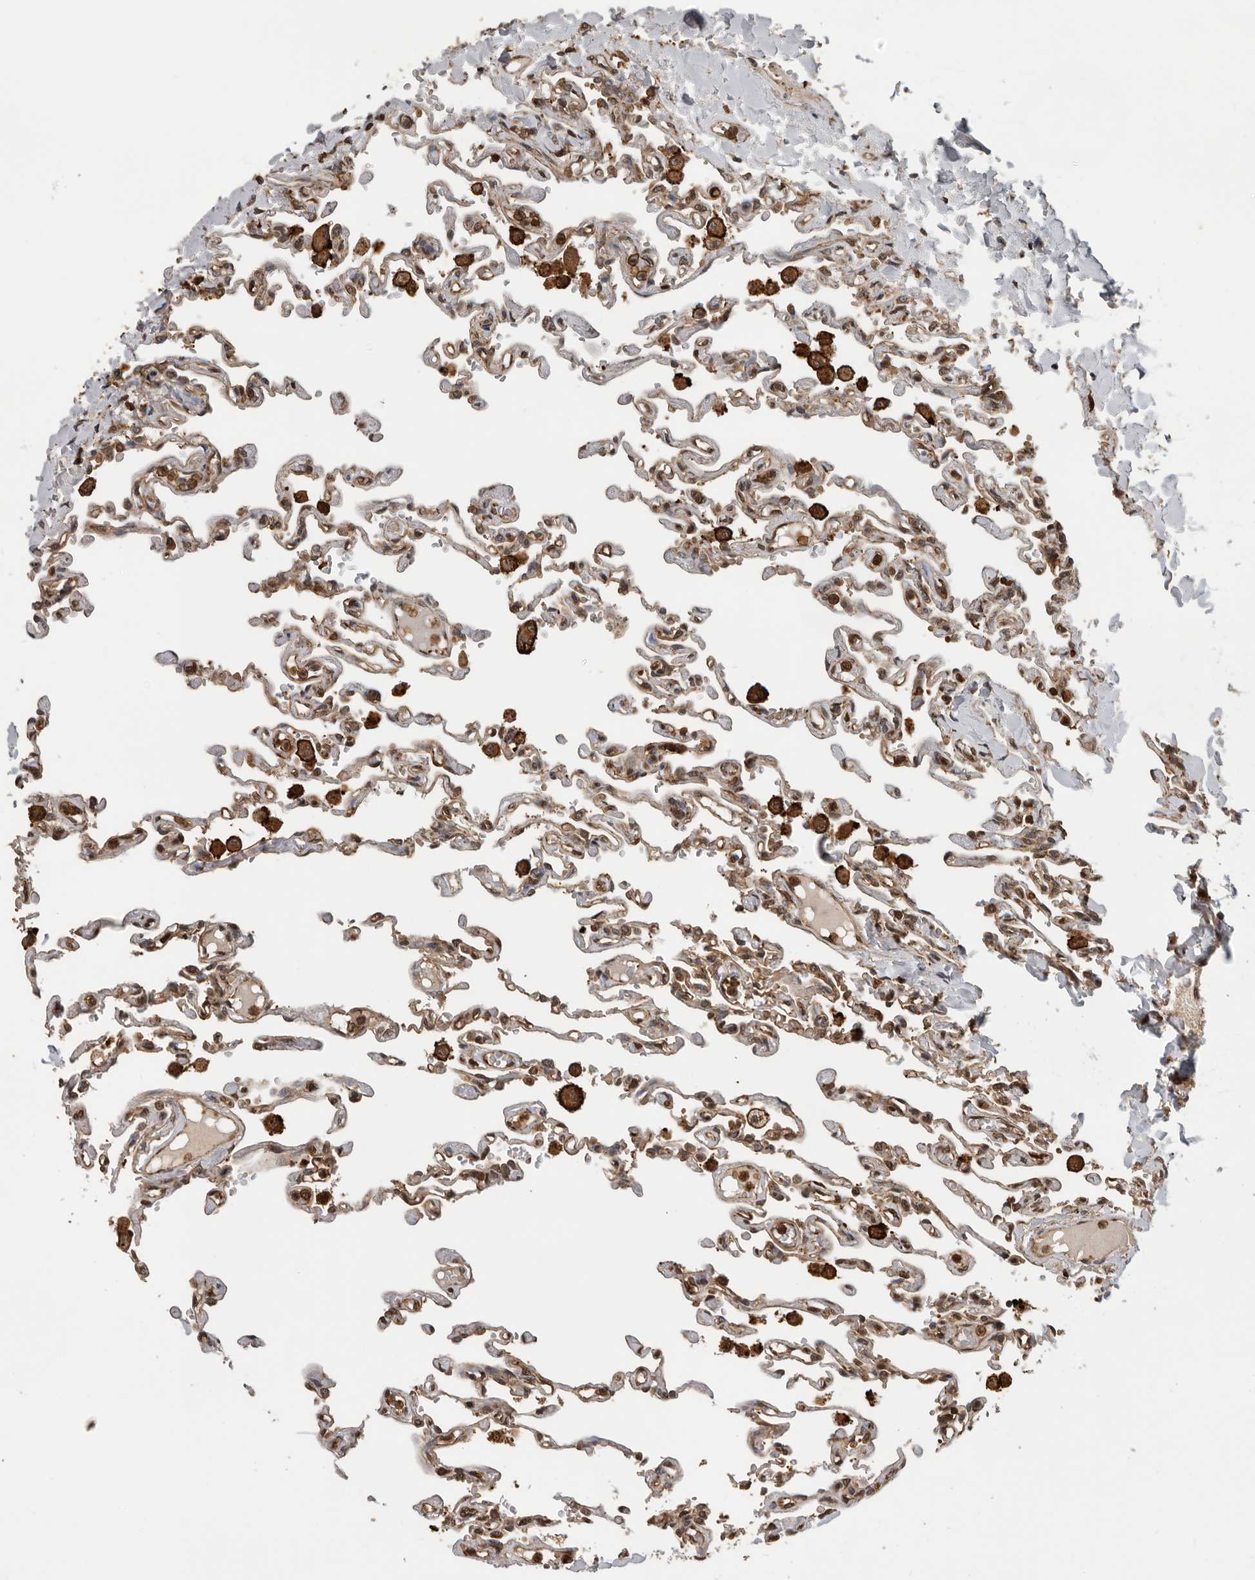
{"staining": {"intensity": "moderate", "quantity": ">75%", "location": "cytoplasmic/membranous,nuclear"}, "tissue": "lung", "cell_type": "Alveolar cells", "image_type": "normal", "snomed": [{"axis": "morphology", "description": "Normal tissue, NOS"}, {"axis": "topography", "description": "Lung"}], "caption": "A histopathology image showing moderate cytoplasmic/membranous,nuclear positivity in approximately >75% of alveolar cells in normal lung, as visualized by brown immunohistochemical staining.", "gene": "RNF157", "patient": {"sex": "male", "age": 21}}